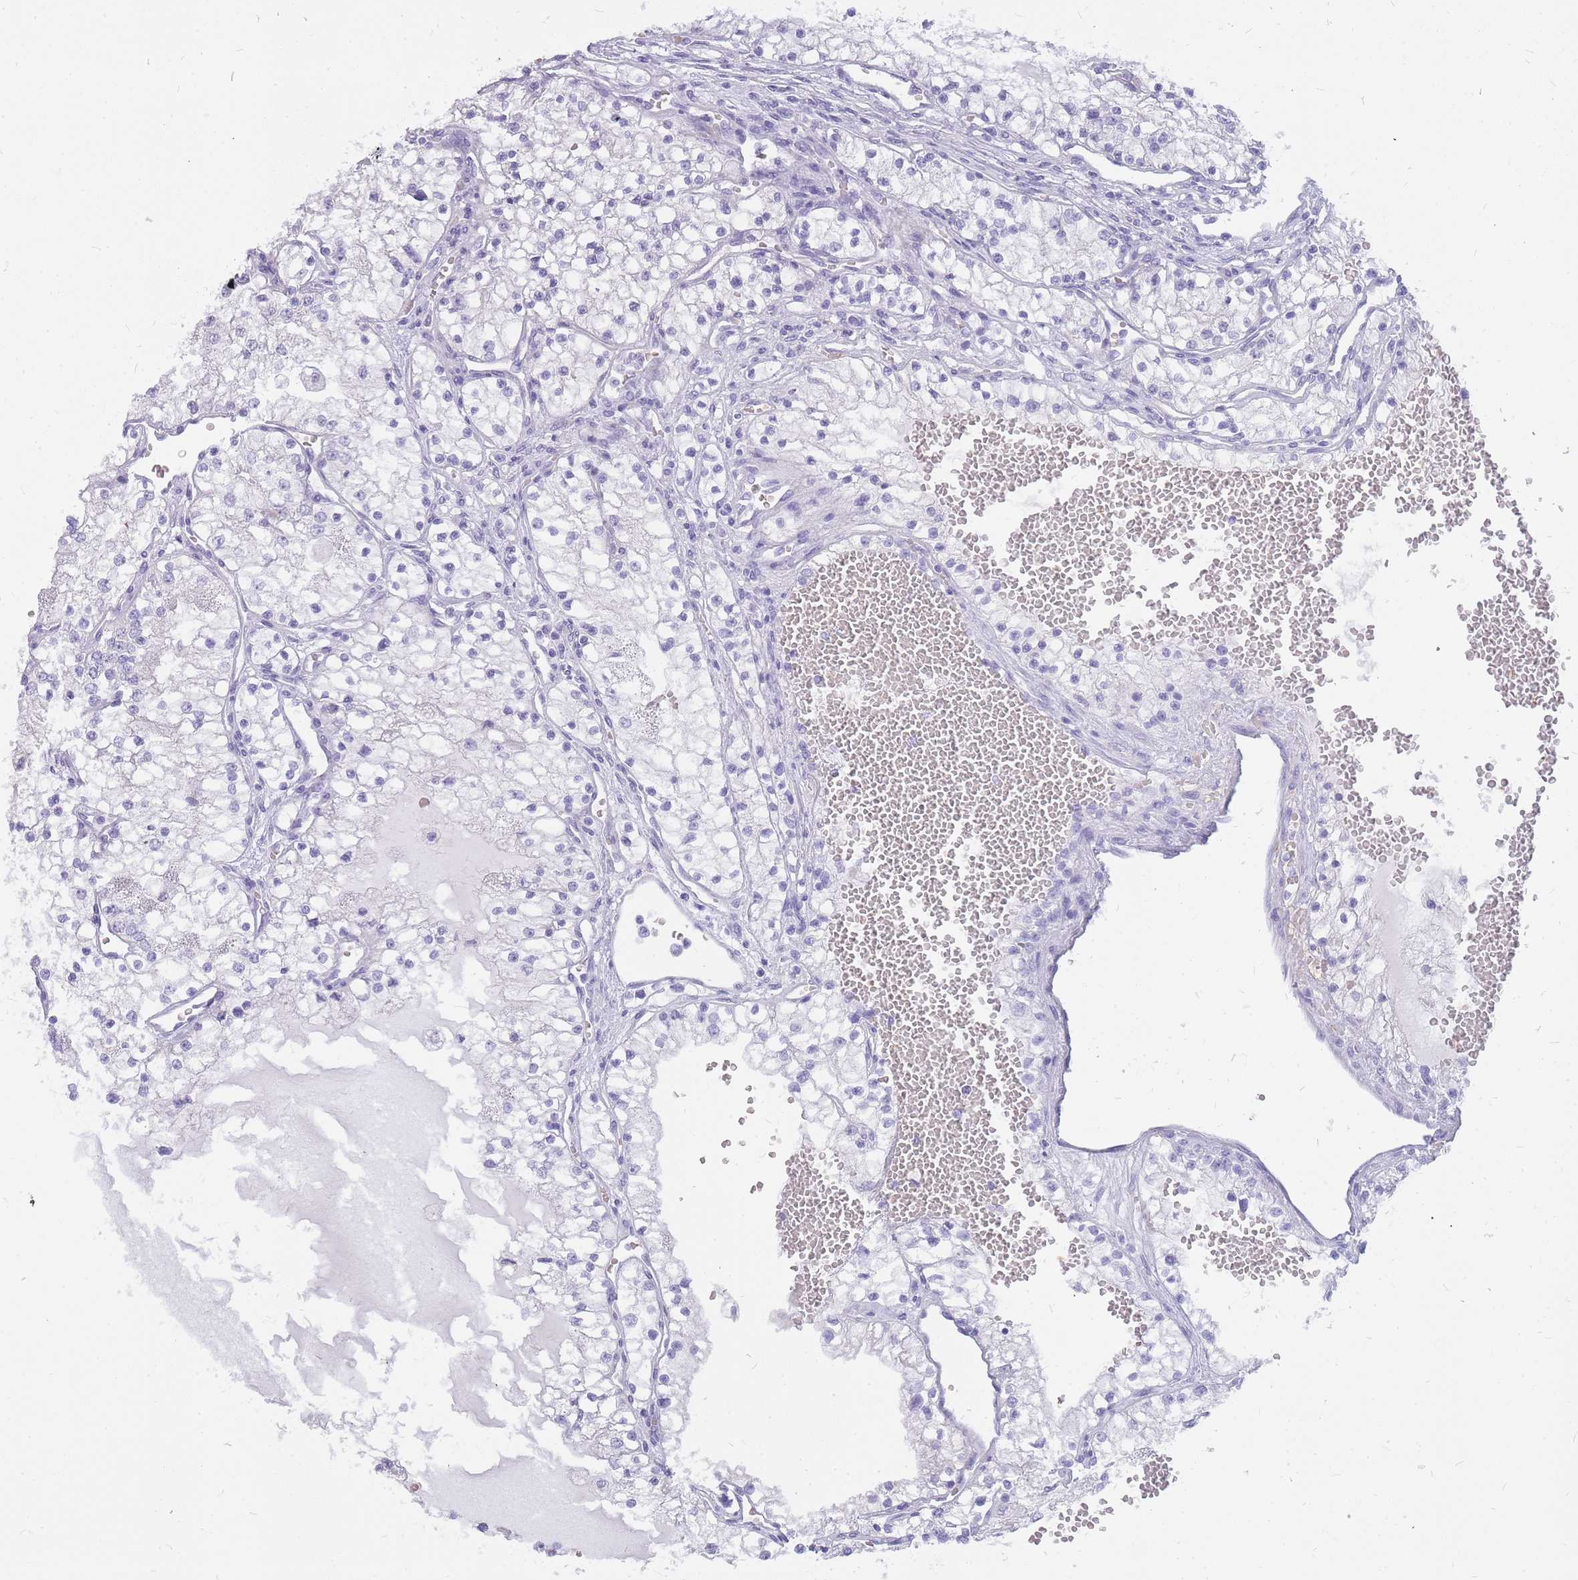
{"staining": {"intensity": "negative", "quantity": "none", "location": "none"}, "tissue": "renal cancer", "cell_type": "Tumor cells", "image_type": "cancer", "snomed": [{"axis": "morphology", "description": "Normal tissue, NOS"}, {"axis": "morphology", "description": "Adenocarcinoma, NOS"}, {"axis": "topography", "description": "Kidney"}], "caption": "Tumor cells are negative for brown protein staining in renal adenocarcinoma.", "gene": "INS", "patient": {"sex": "male", "age": 68}}